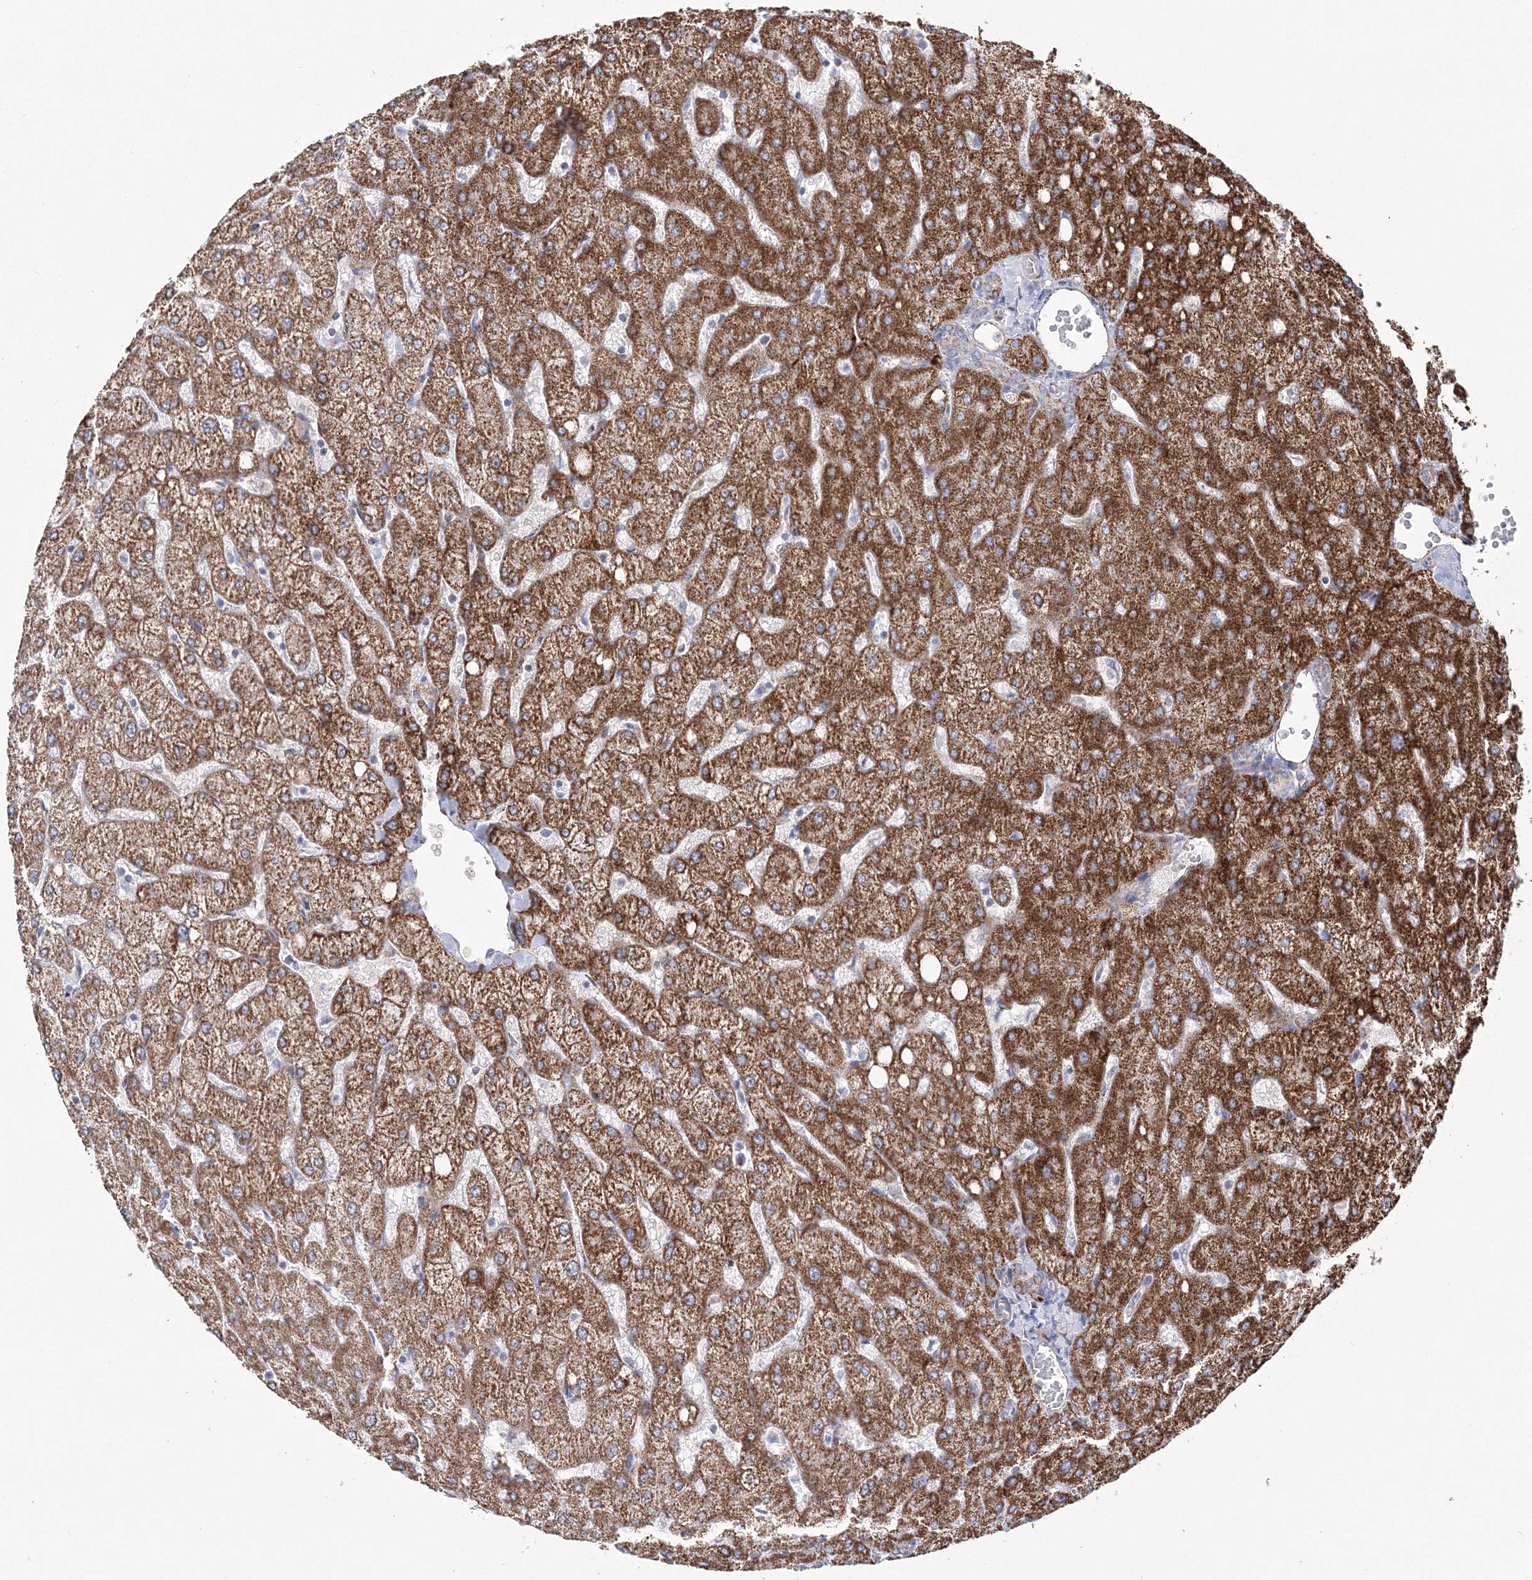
{"staining": {"intensity": "weak", "quantity": "25%-75%", "location": "cytoplasmic/membranous"}, "tissue": "liver", "cell_type": "Cholangiocytes", "image_type": "normal", "snomed": [{"axis": "morphology", "description": "Normal tissue, NOS"}, {"axis": "topography", "description": "Liver"}], "caption": "This is a photomicrograph of IHC staining of benign liver, which shows weak staining in the cytoplasmic/membranous of cholangiocytes.", "gene": "HIBCH", "patient": {"sex": "female", "age": 54}}